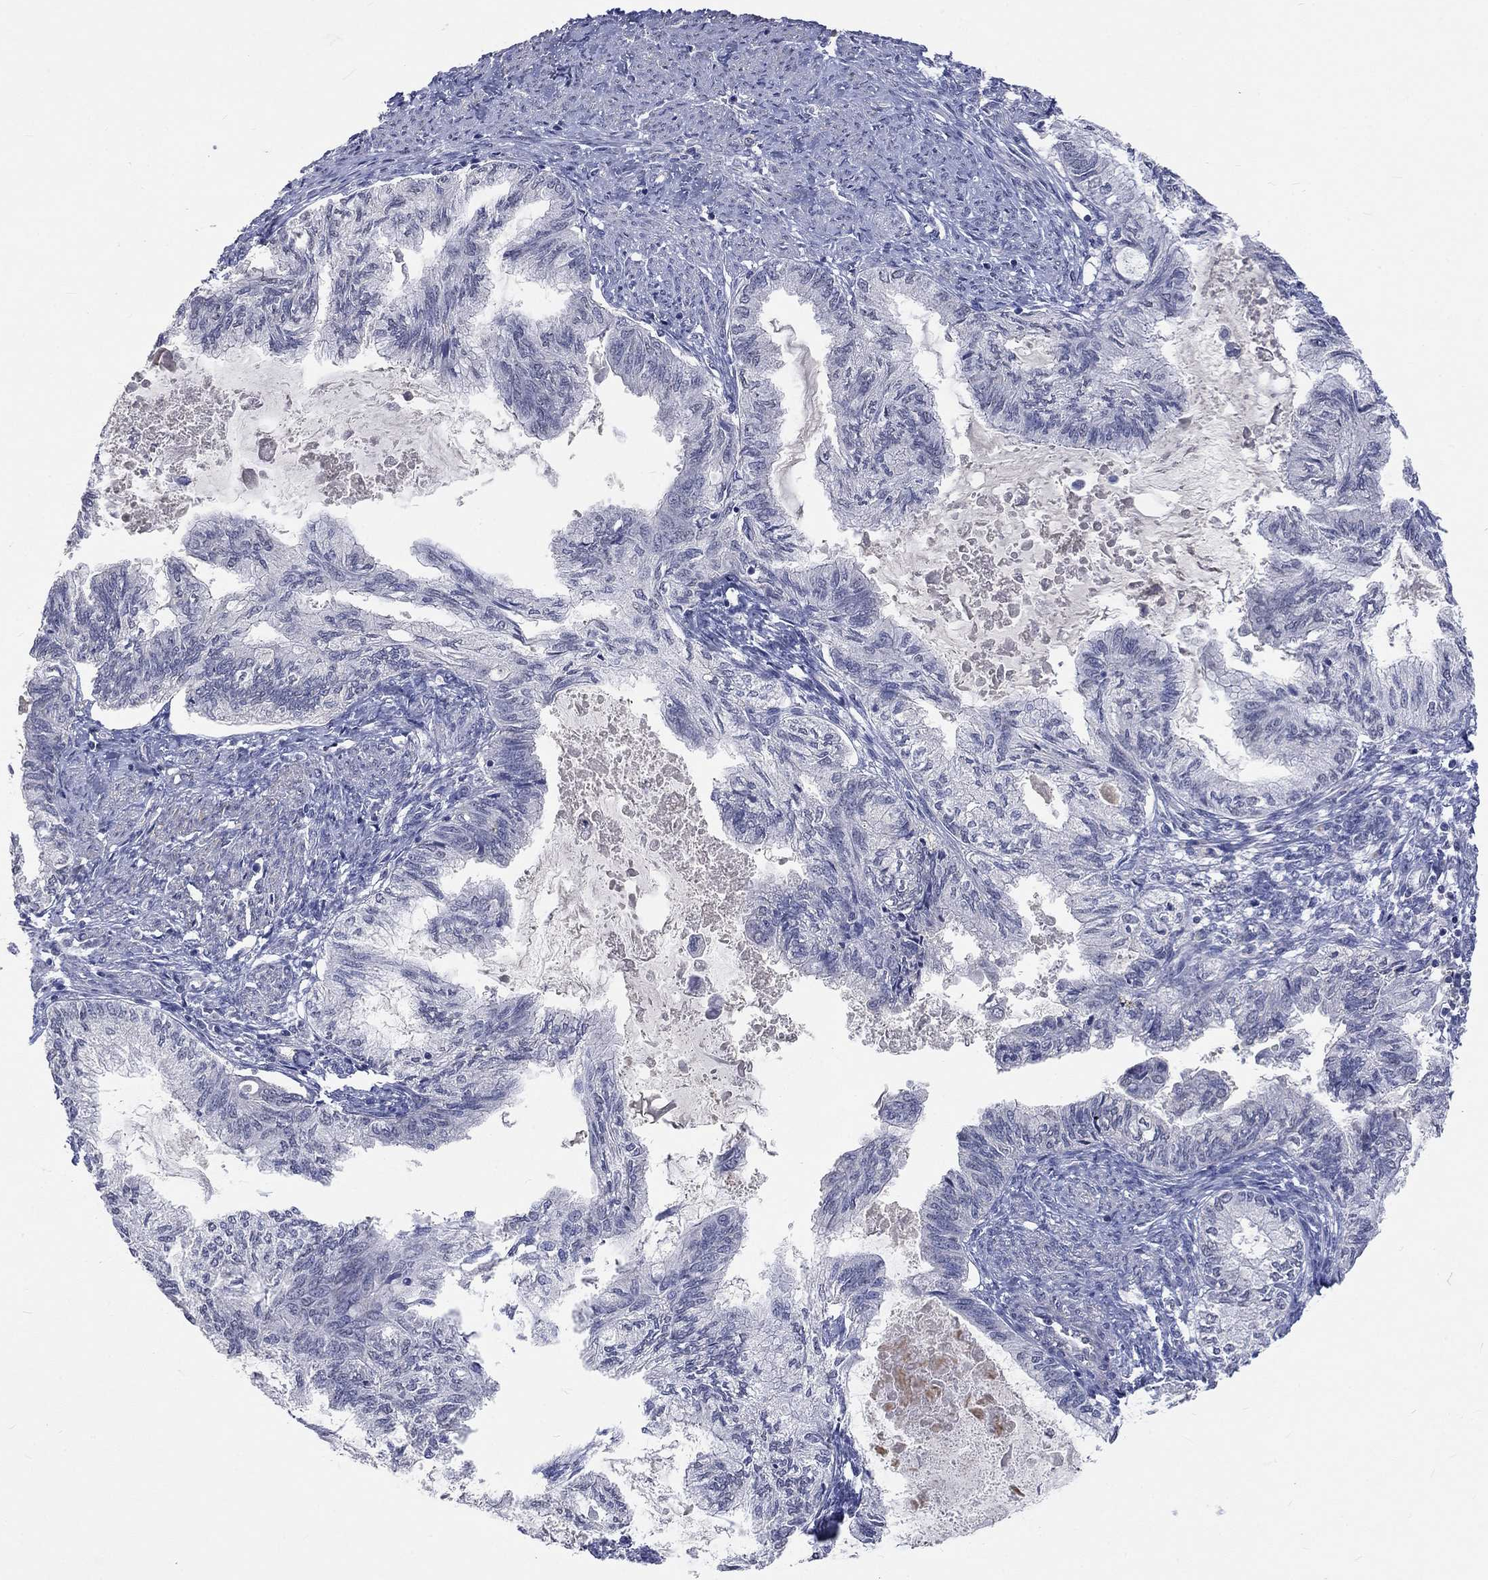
{"staining": {"intensity": "negative", "quantity": "none", "location": "none"}, "tissue": "endometrial cancer", "cell_type": "Tumor cells", "image_type": "cancer", "snomed": [{"axis": "morphology", "description": "Adenocarcinoma, NOS"}, {"axis": "topography", "description": "Endometrium"}], "caption": "Human endometrial cancer stained for a protein using immunohistochemistry (IHC) demonstrates no positivity in tumor cells.", "gene": "ZBTB18", "patient": {"sex": "female", "age": 86}}